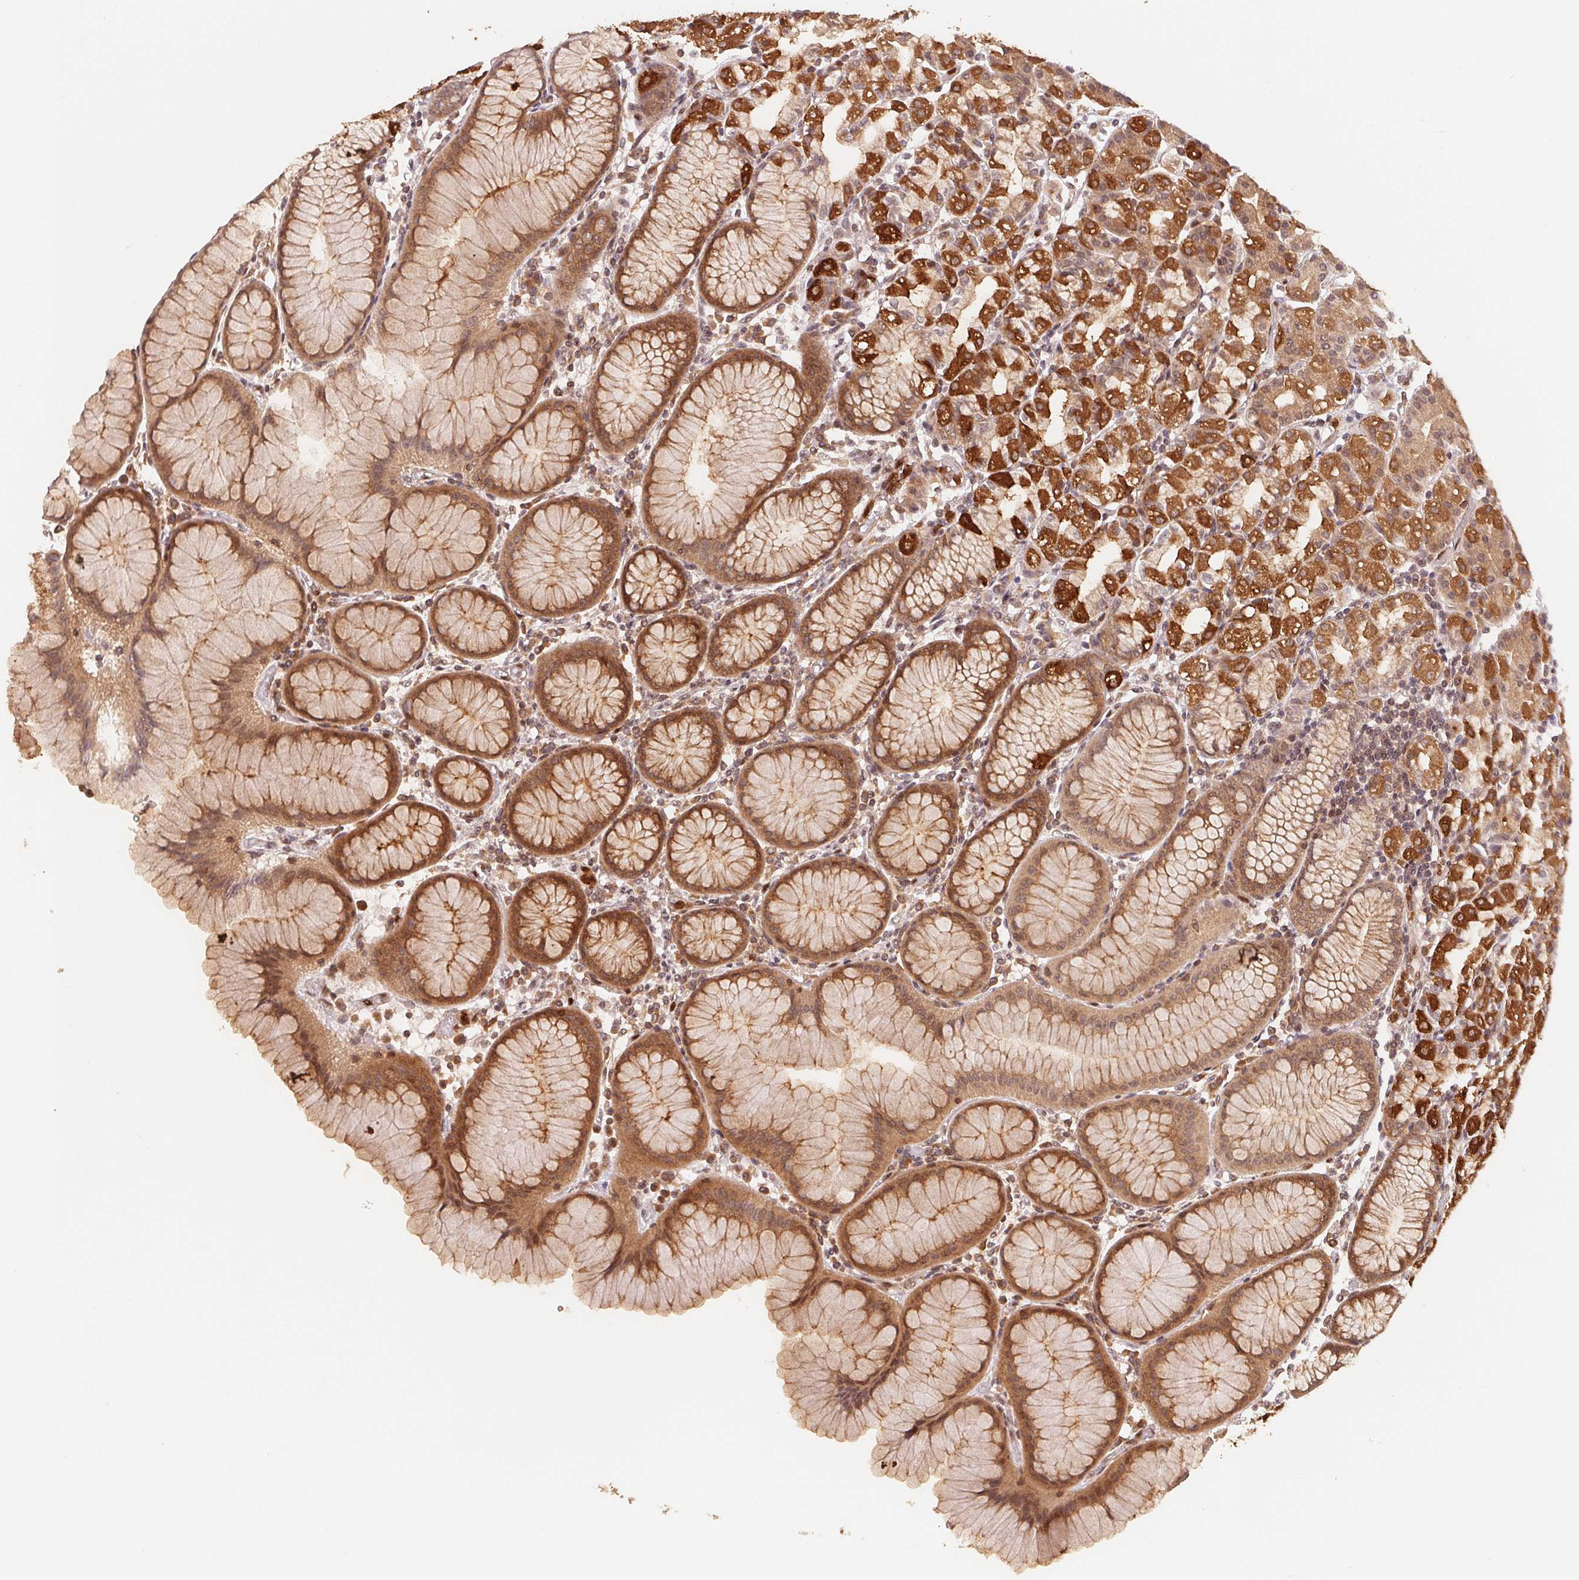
{"staining": {"intensity": "strong", "quantity": ">75%", "location": "cytoplasmic/membranous,nuclear"}, "tissue": "stomach", "cell_type": "Glandular cells", "image_type": "normal", "snomed": [{"axis": "morphology", "description": "Normal tissue, NOS"}, {"axis": "topography", "description": "Stomach"}], "caption": "Immunohistochemical staining of normal human stomach shows >75% levels of strong cytoplasmic/membranous,nuclear protein expression in about >75% of glandular cells. (DAB (3,3'-diaminobenzidine) IHC with brightfield microscopy, high magnification).", "gene": "CCDC102B", "patient": {"sex": "female", "age": 57}}